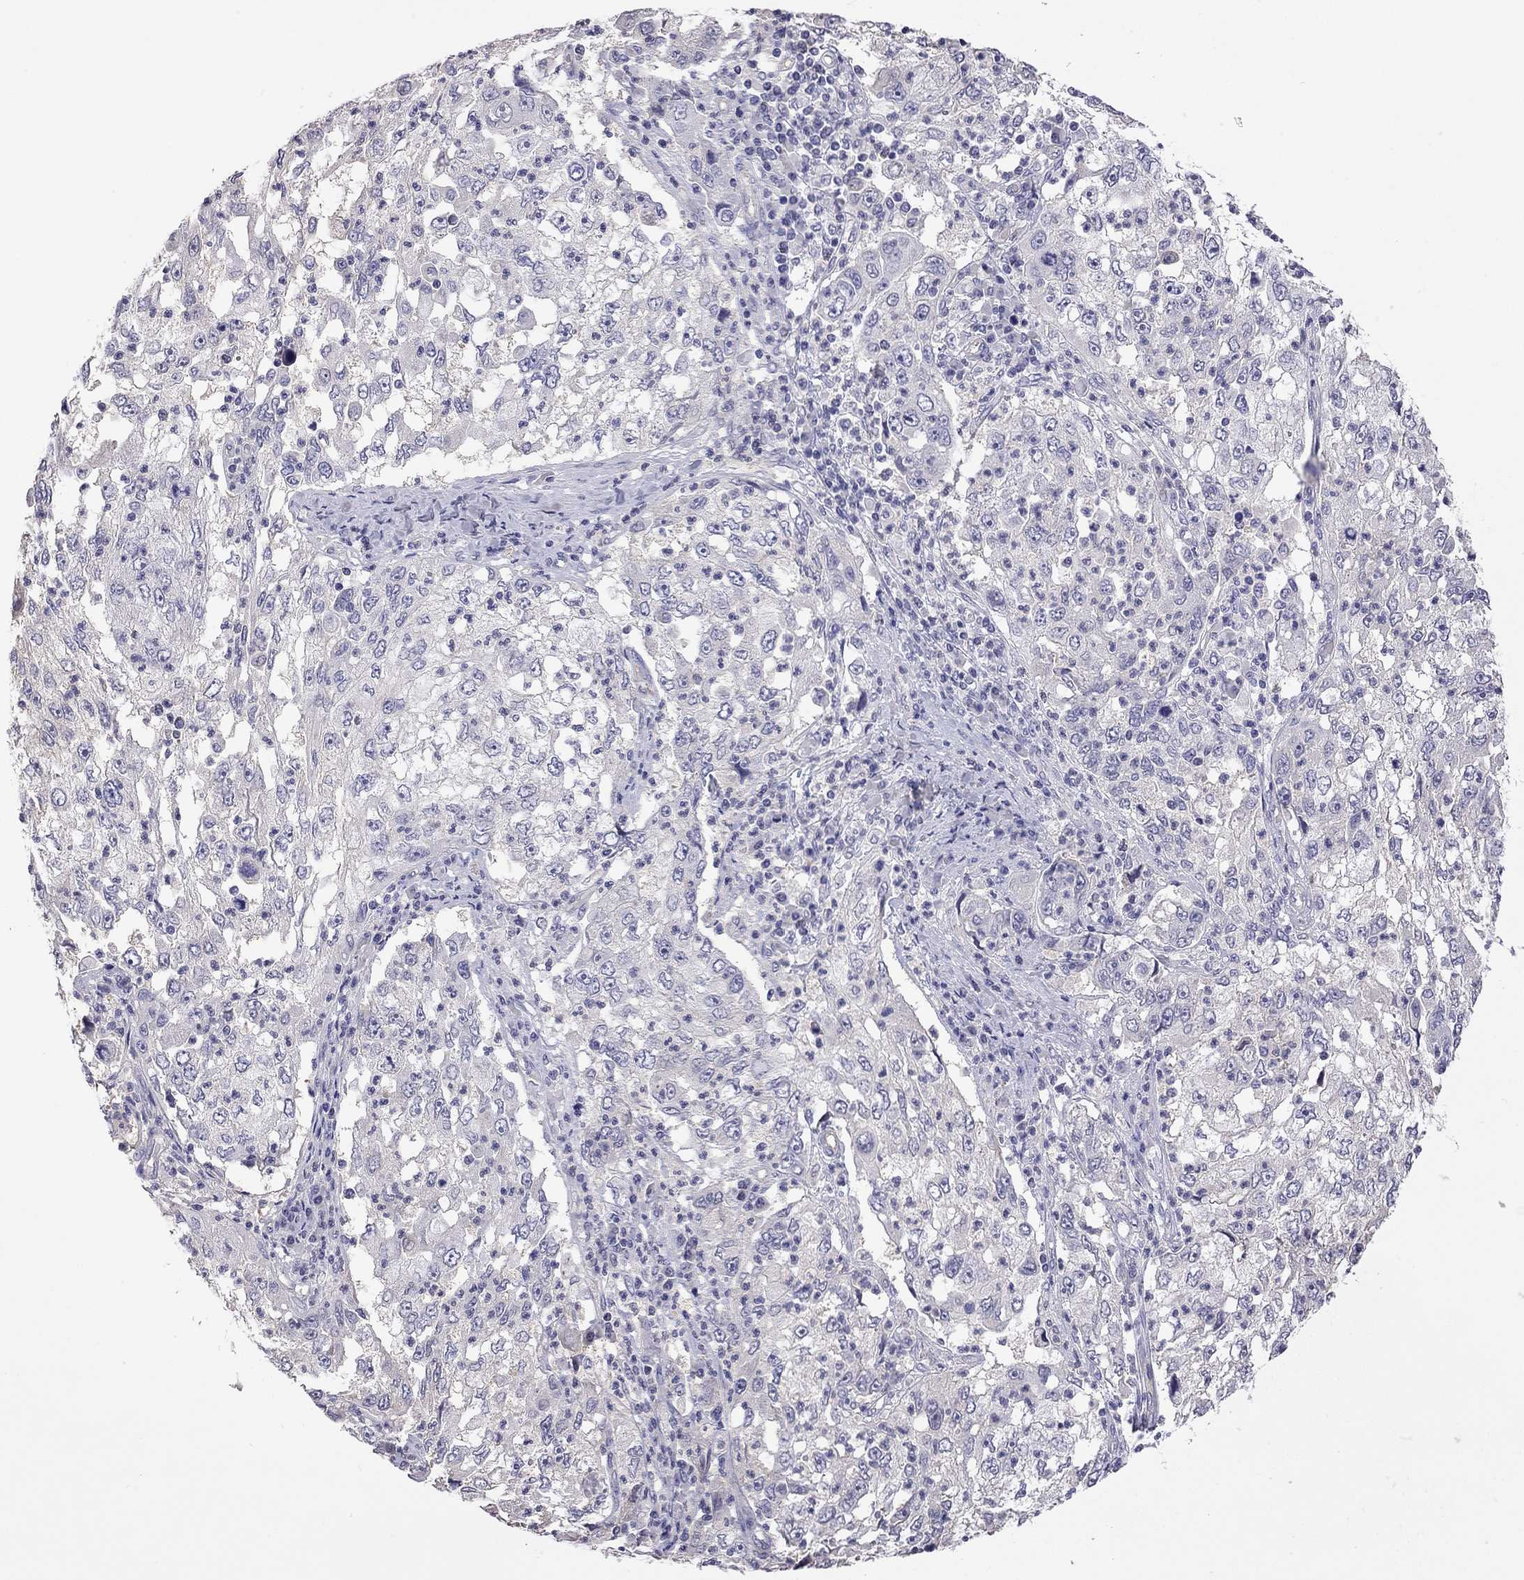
{"staining": {"intensity": "negative", "quantity": "none", "location": "none"}, "tissue": "cervical cancer", "cell_type": "Tumor cells", "image_type": "cancer", "snomed": [{"axis": "morphology", "description": "Squamous cell carcinoma, NOS"}, {"axis": "topography", "description": "Cervix"}], "caption": "Immunohistochemistry (IHC) of human cervical cancer (squamous cell carcinoma) shows no staining in tumor cells.", "gene": "FEZ1", "patient": {"sex": "female", "age": 36}}